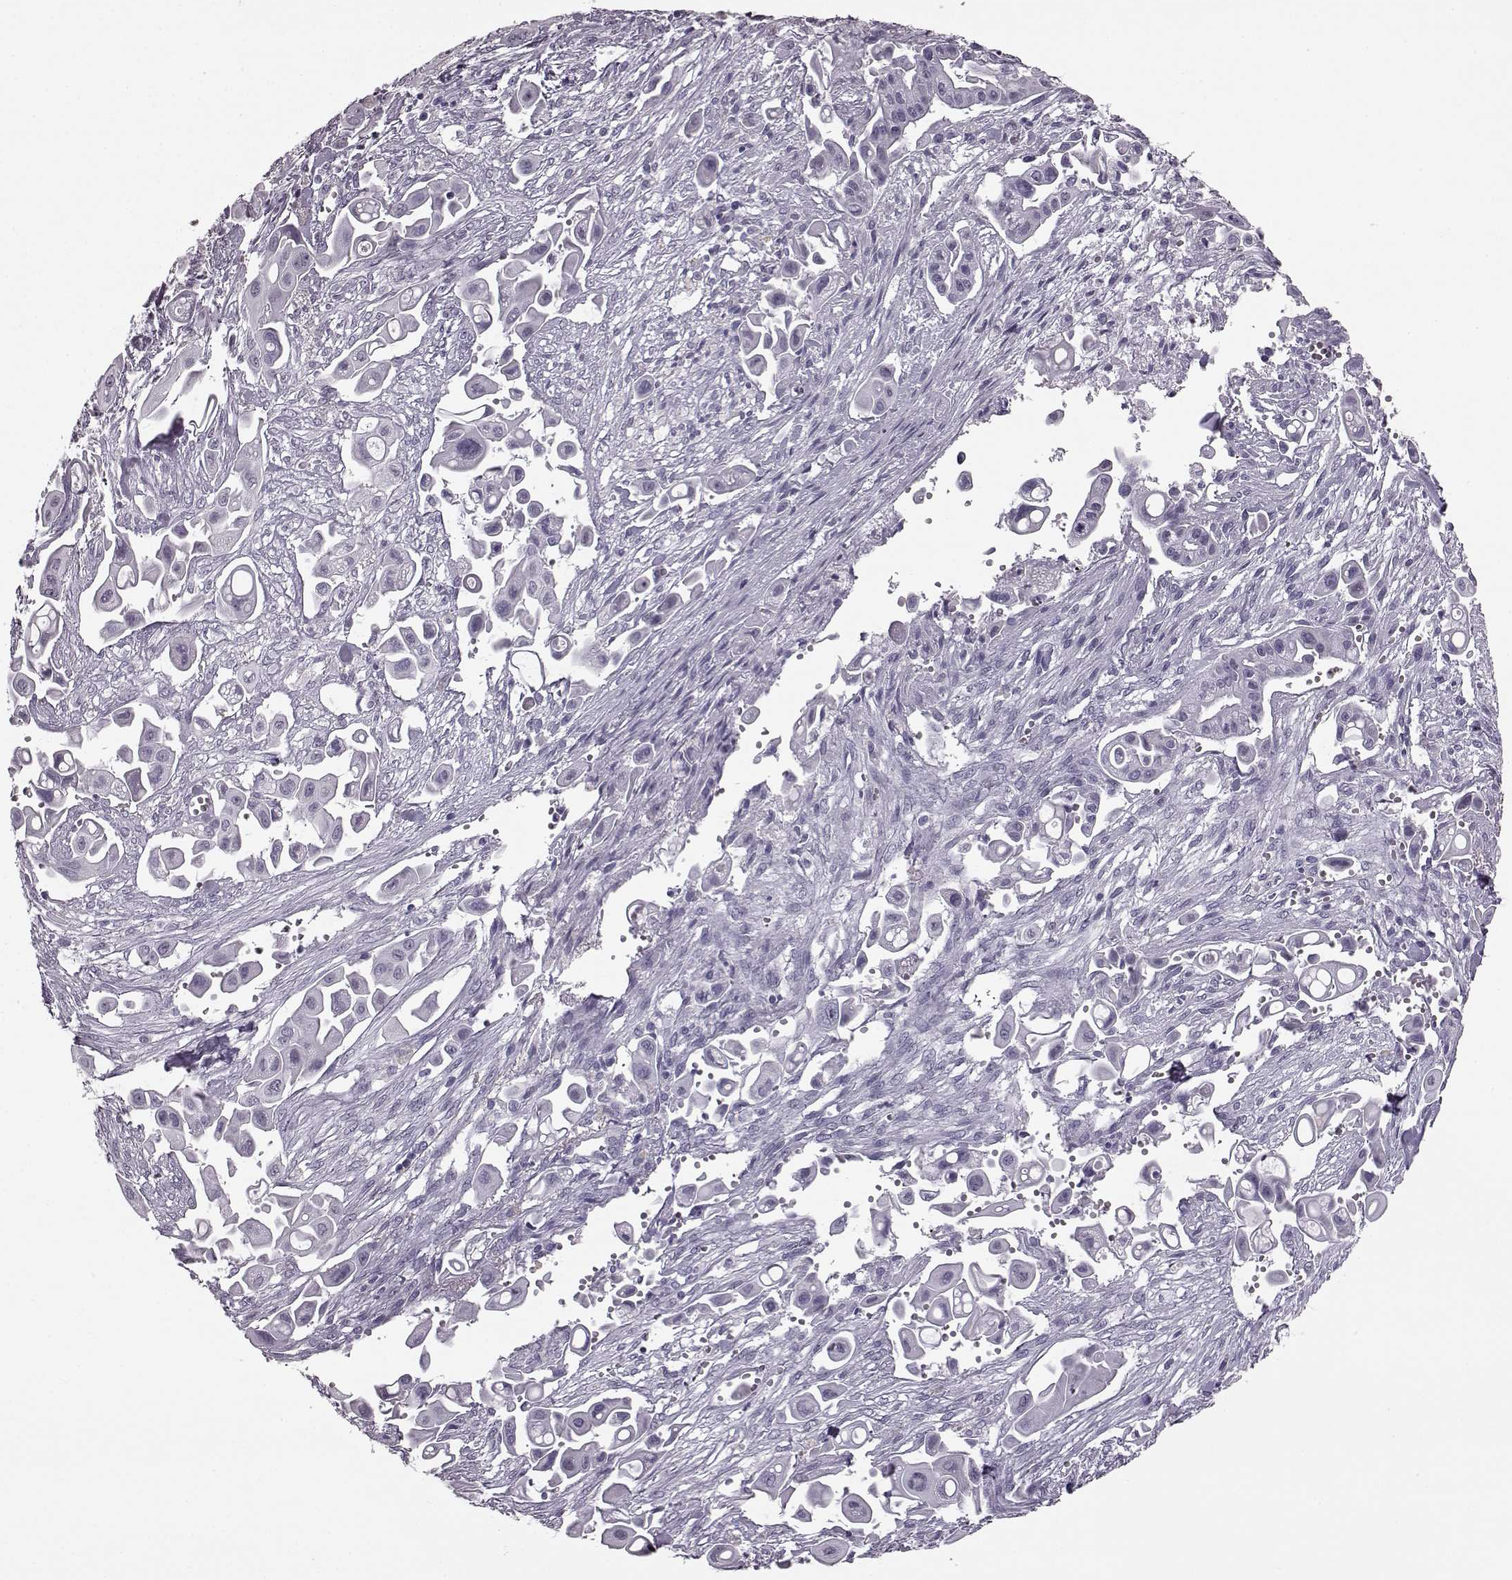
{"staining": {"intensity": "negative", "quantity": "none", "location": "none"}, "tissue": "pancreatic cancer", "cell_type": "Tumor cells", "image_type": "cancer", "snomed": [{"axis": "morphology", "description": "Adenocarcinoma, NOS"}, {"axis": "topography", "description": "Pancreas"}], "caption": "IHC of pancreatic cancer (adenocarcinoma) shows no expression in tumor cells.", "gene": "PRPH2", "patient": {"sex": "male", "age": 50}}